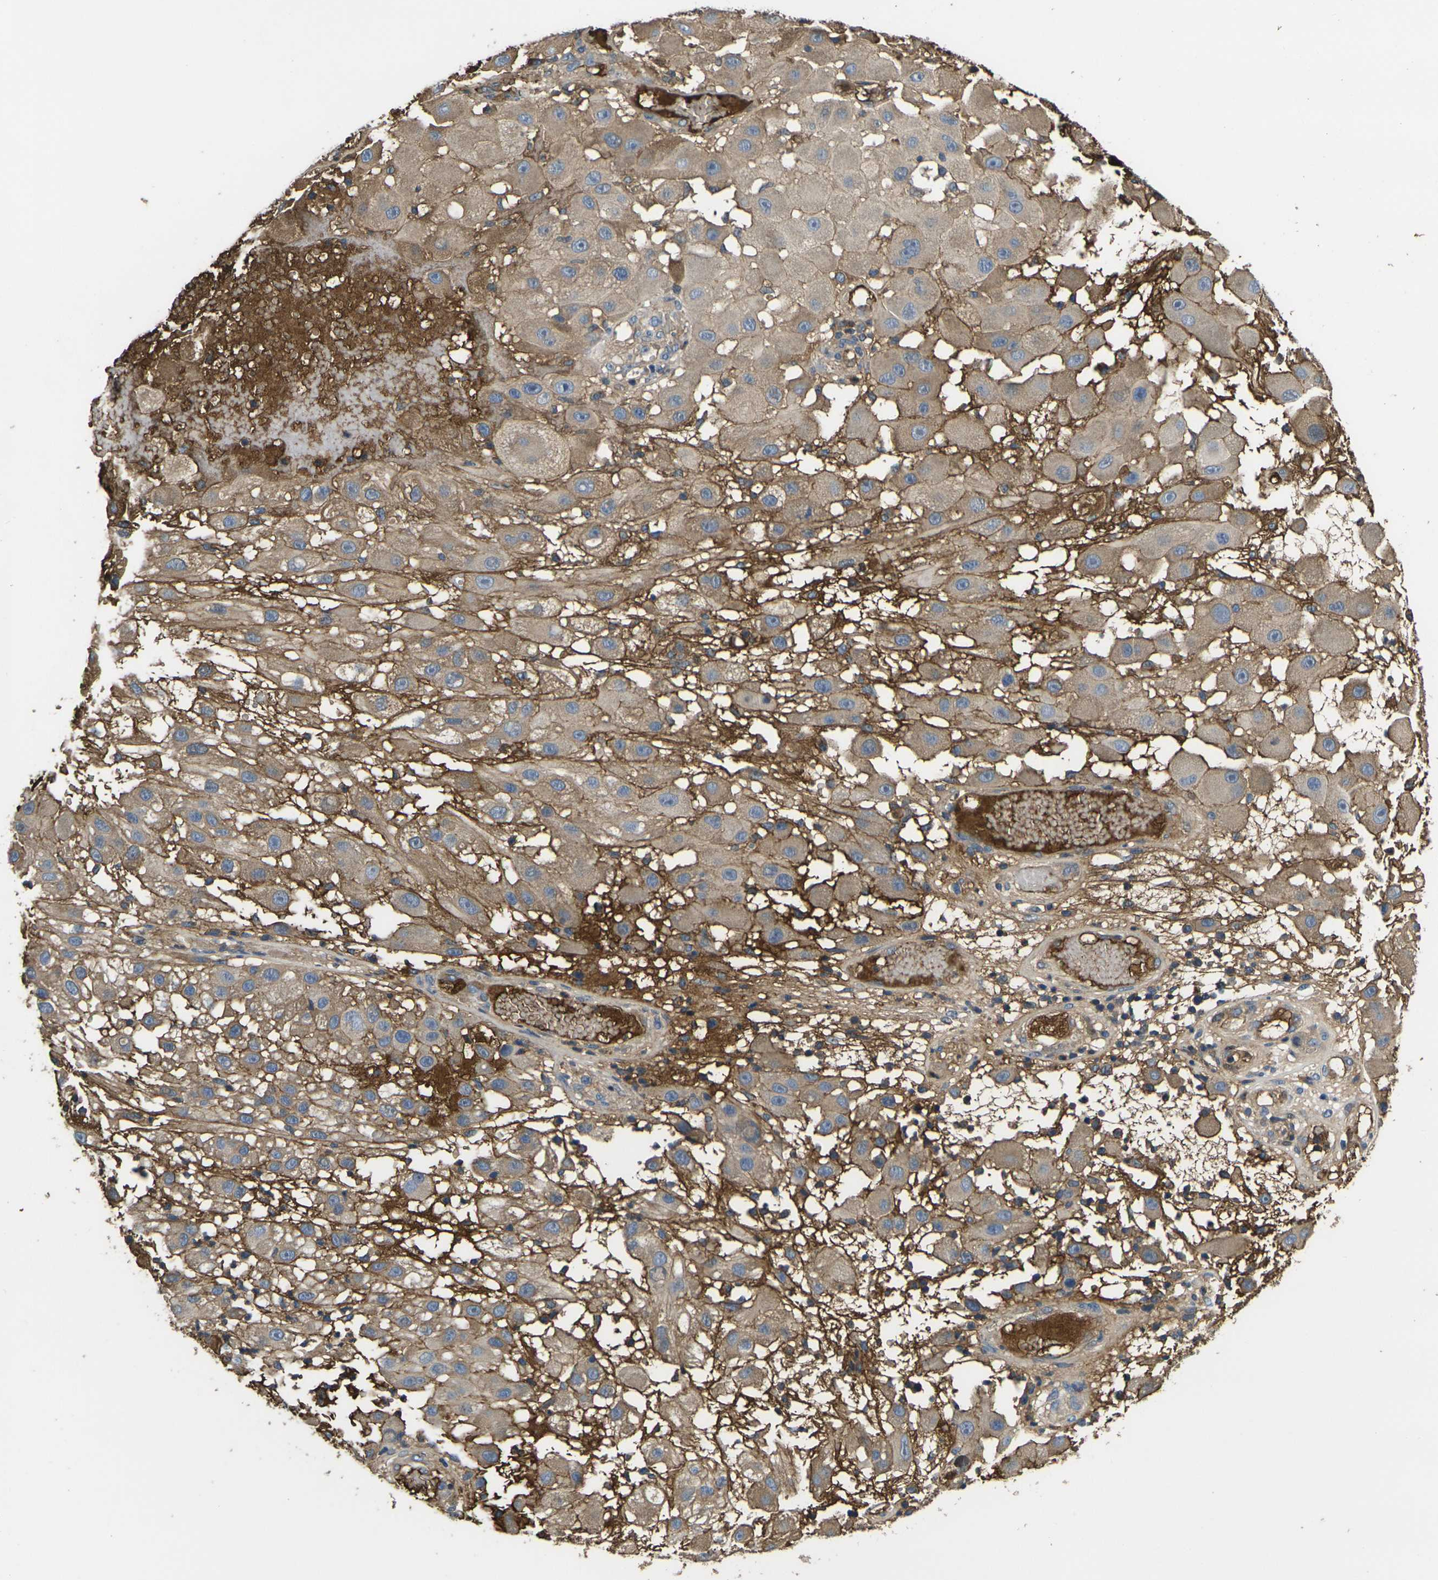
{"staining": {"intensity": "moderate", "quantity": ">75%", "location": "cytoplasmic/membranous"}, "tissue": "melanoma", "cell_type": "Tumor cells", "image_type": "cancer", "snomed": [{"axis": "morphology", "description": "Malignant melanoma, NOS"}, {"axis": "topography", "description": "Skin"}], "caption": "Immunohistochemistry (IHC) micrograph of neoplastic tissue: melanoma stained using immunohistochemistry demonstrates medium levels of moderate protein expression localized specifically in the cytoplasmic/membranous of tumor cells, appearing as a cytoplasmic/membranous brown color.", "gene": "HSPG2", "patient": {"sex": "female", "age": 81}}